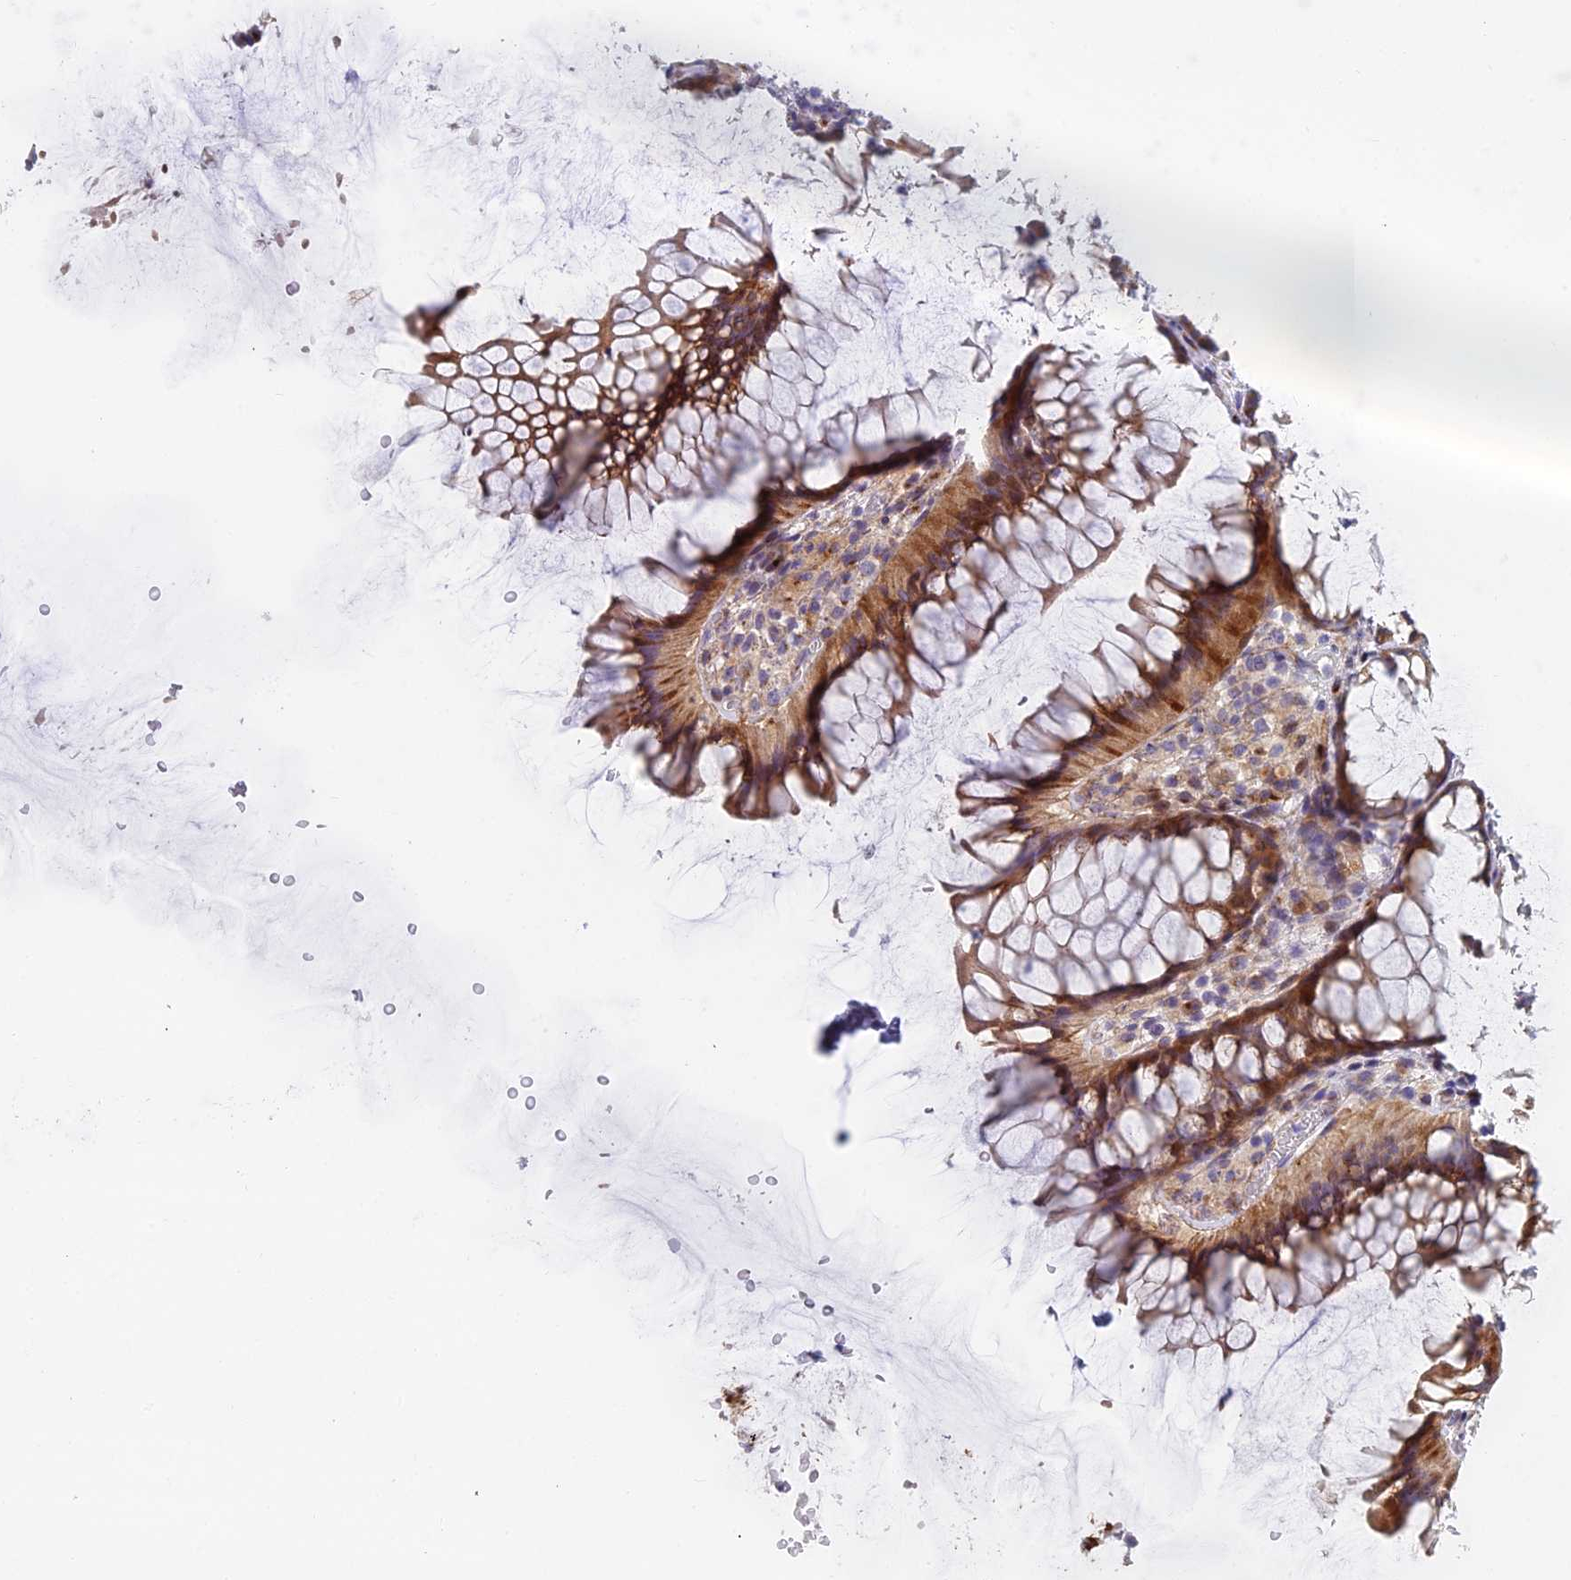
{"staining": {"intensity": "negative", "quantity": "none", "location": "none"}, "tissue": "colon", "cell_type": "Endothelial cells", "image_type": "normal", "snomed": [{"axis": "morphology", "description": "Normal tissue, NOS"}, {"axis": "topography", "description": "Colon"}], "caption": "Histopathology image shows no significant protein expression in endothelial cells of benign colon.", "gene": "B9D2", "patient": {"sex": "female", "age": 82}}